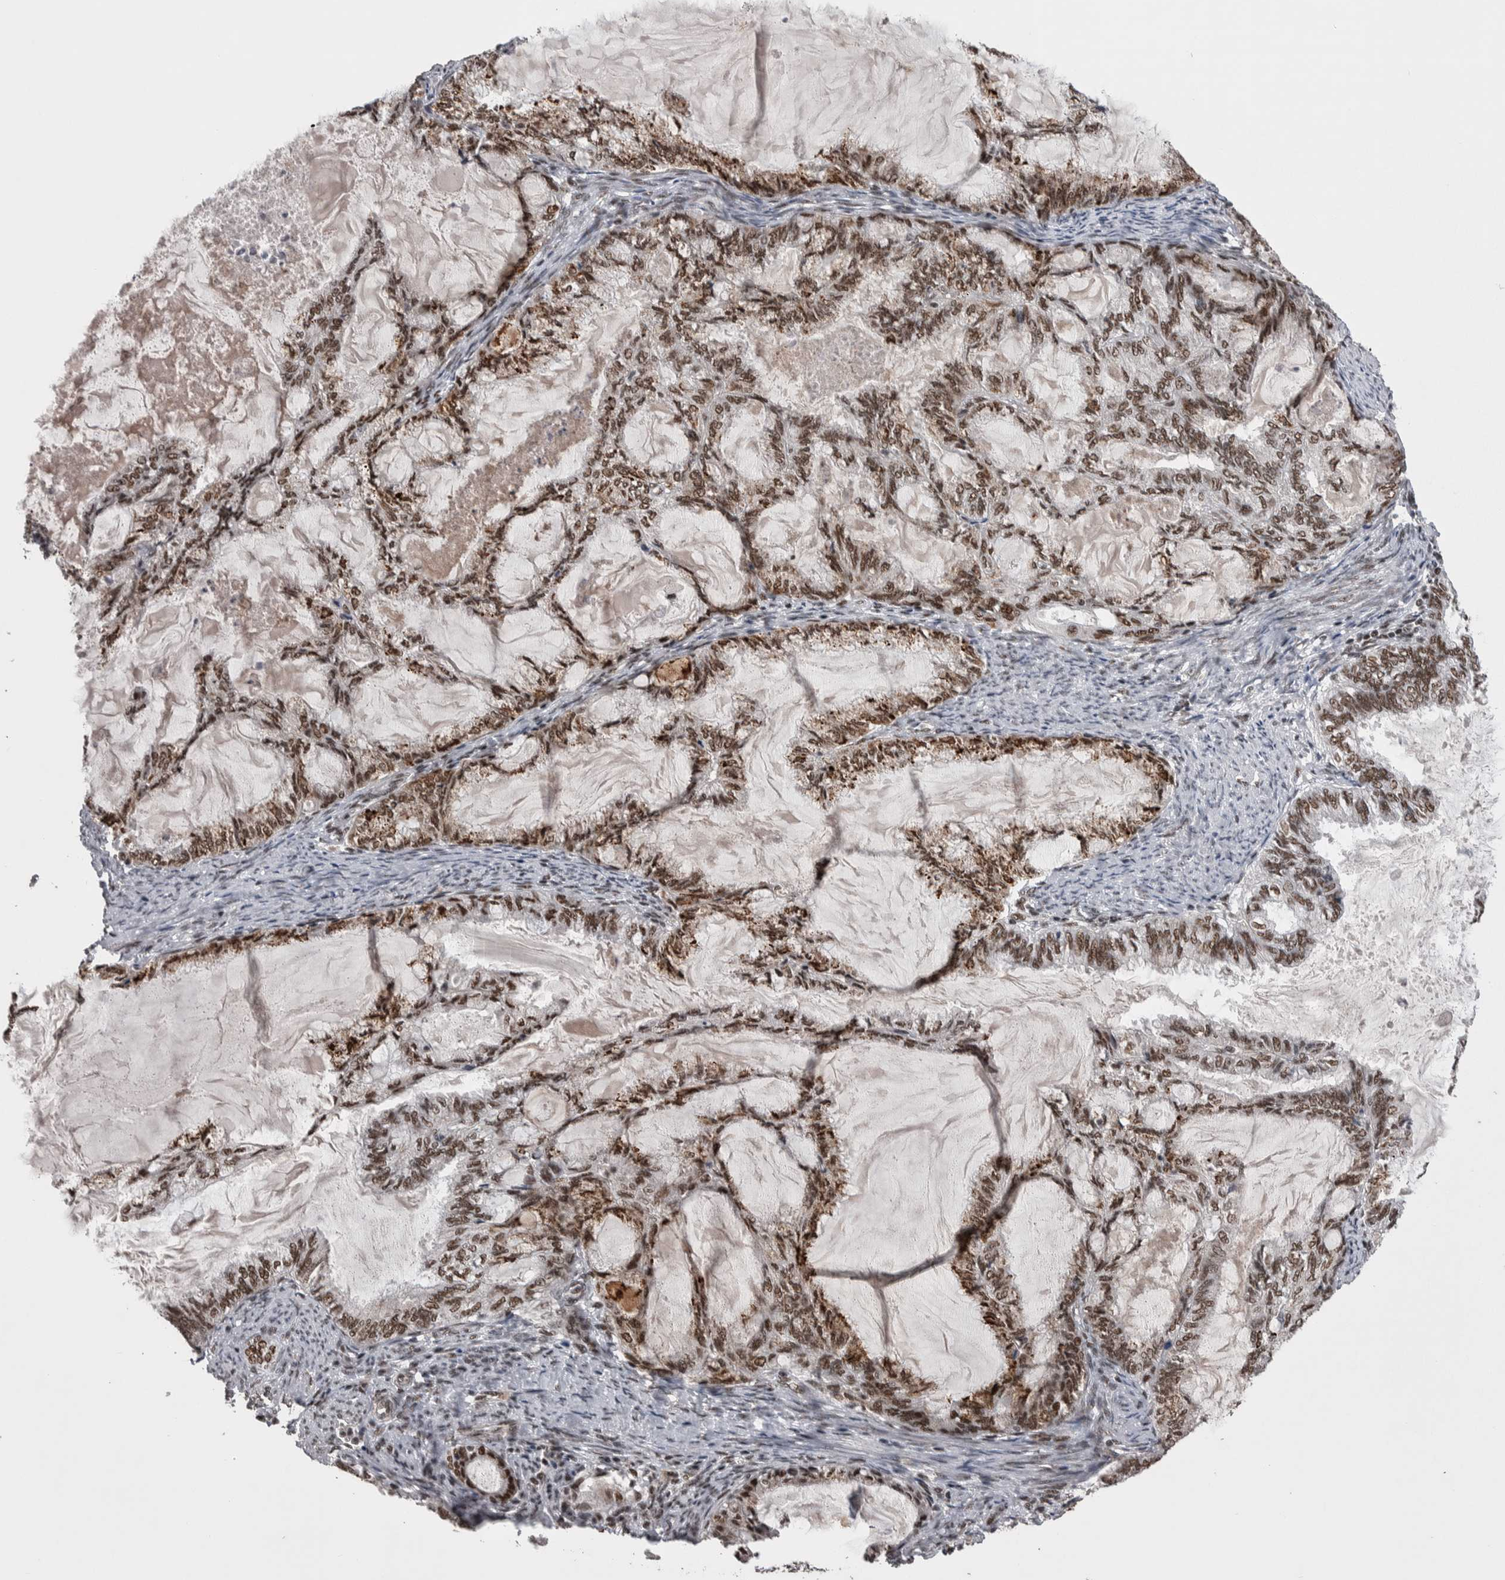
{"staining": {"intensity": "moderate", "quantity": ">75%", "location": "nuclear"}, "tissue": "endometrial cancer", "cell_type": "Tumor cells", "image_type": "cancer", "snomed": [{"axis": "morphology", "description": "Adenocarcinoma, NOS"}, {"axis": "topography", "description": "Endometrium"}], "caption": "Approximately >75% of tumor cells in adenocarcinoma (endometrial) show moderate nuclear protein expression as visualized by brown immunohistochemical staining.", "gene": "DMTF1", "patient": {"sex": "female", "age": 86}}